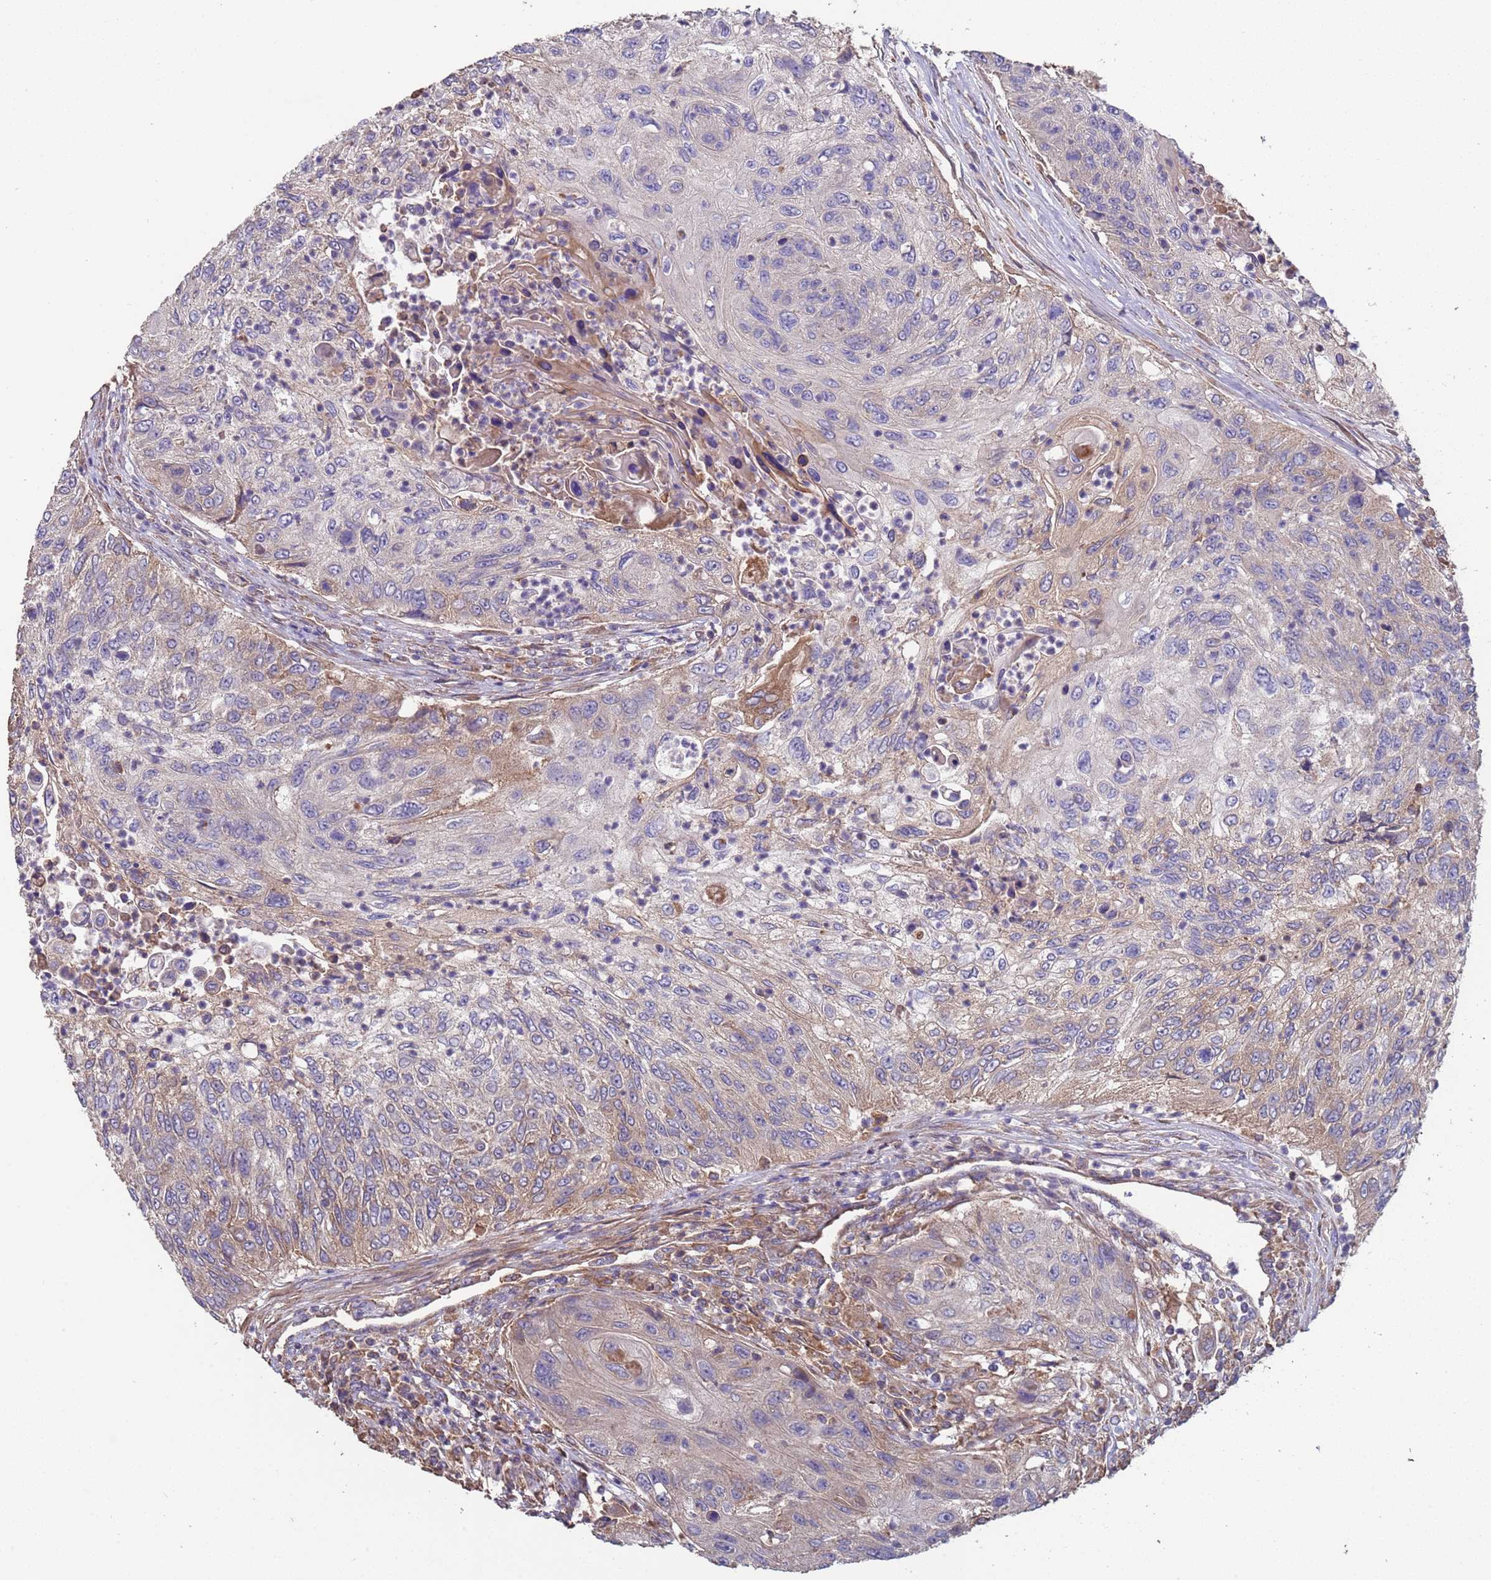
{"staining": {"intensity": "weak", "quantity": "<25%", "location": "cytoplasmic/membranous"}, "tissue": "urothelial cancer", "cell_type": "Tumor cells", "image_type": "cancer", "snomed": [{"axis": "morphology", "description": "Urothelial carcinoma, High grade"}, {"axis": "topography", "description": "Urinary bladder"}], "caption": "This is an immunohistochemistry (IHC) histopathology image of human urothelial cancer. There is no expression in tumor cells.", "gene": "EEF1AKMT1", "patient": {"sex": "female", "age": 60}}